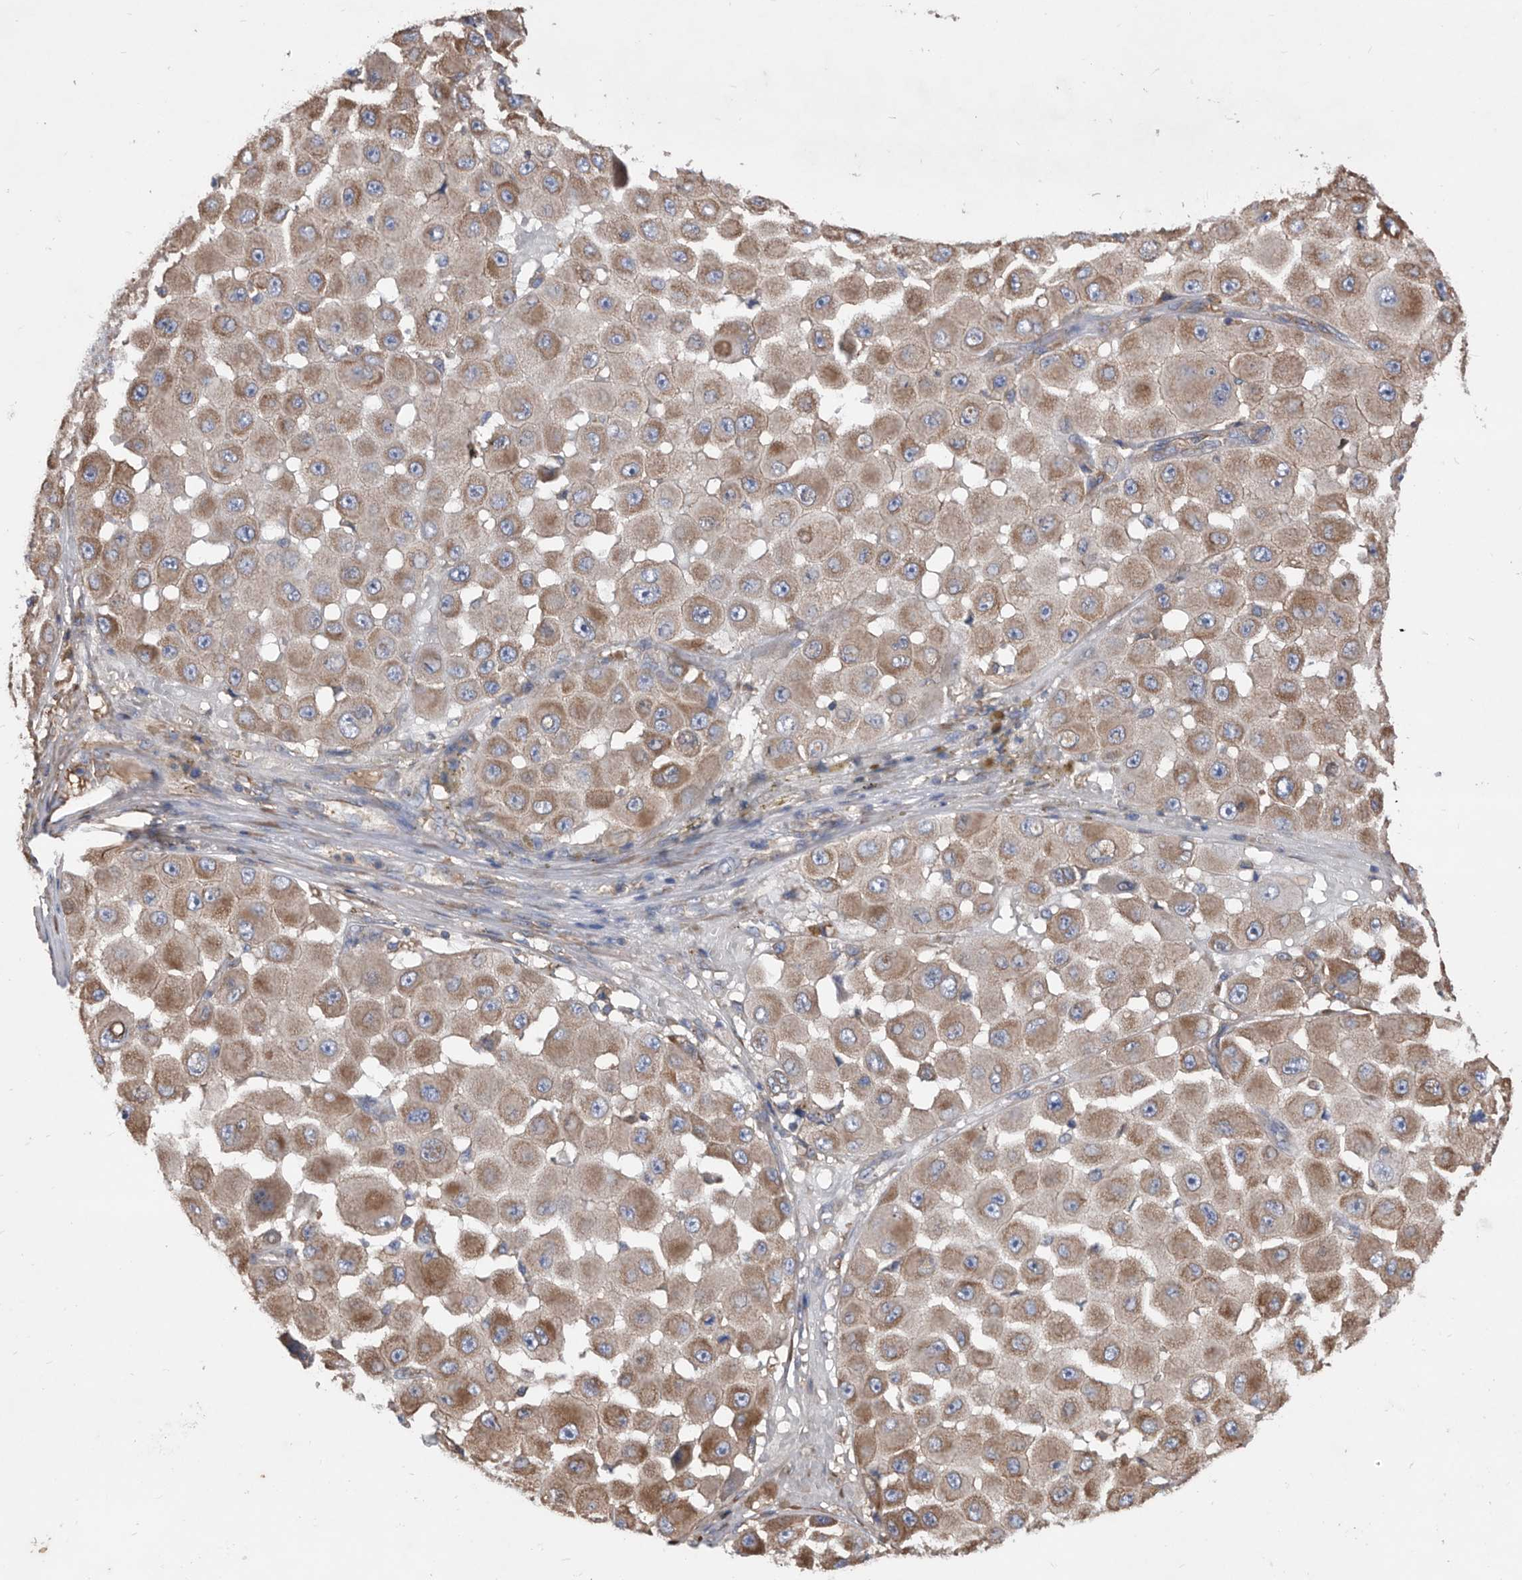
{"staining": {"intensity": "strong", "quantity": "25%-75%", "location": "cytoplasmic/membranous"}, "tissue": "melanoma", "cell_type": "Tumor cells", "image_type": "cancer", "snomed": [{"axis": "morphology", "description": "Malignant melanoma, NOS"}, {"axis": "topography", "description": "Skin"}], "caption": "Protein expression analysis of malignant melanoma reveals strong cytoplasmic/membranous staining in about 25%-75% of tumor cells.", "gene": "ATP13A3", "patient": {"sex": "female", "age": 81}}